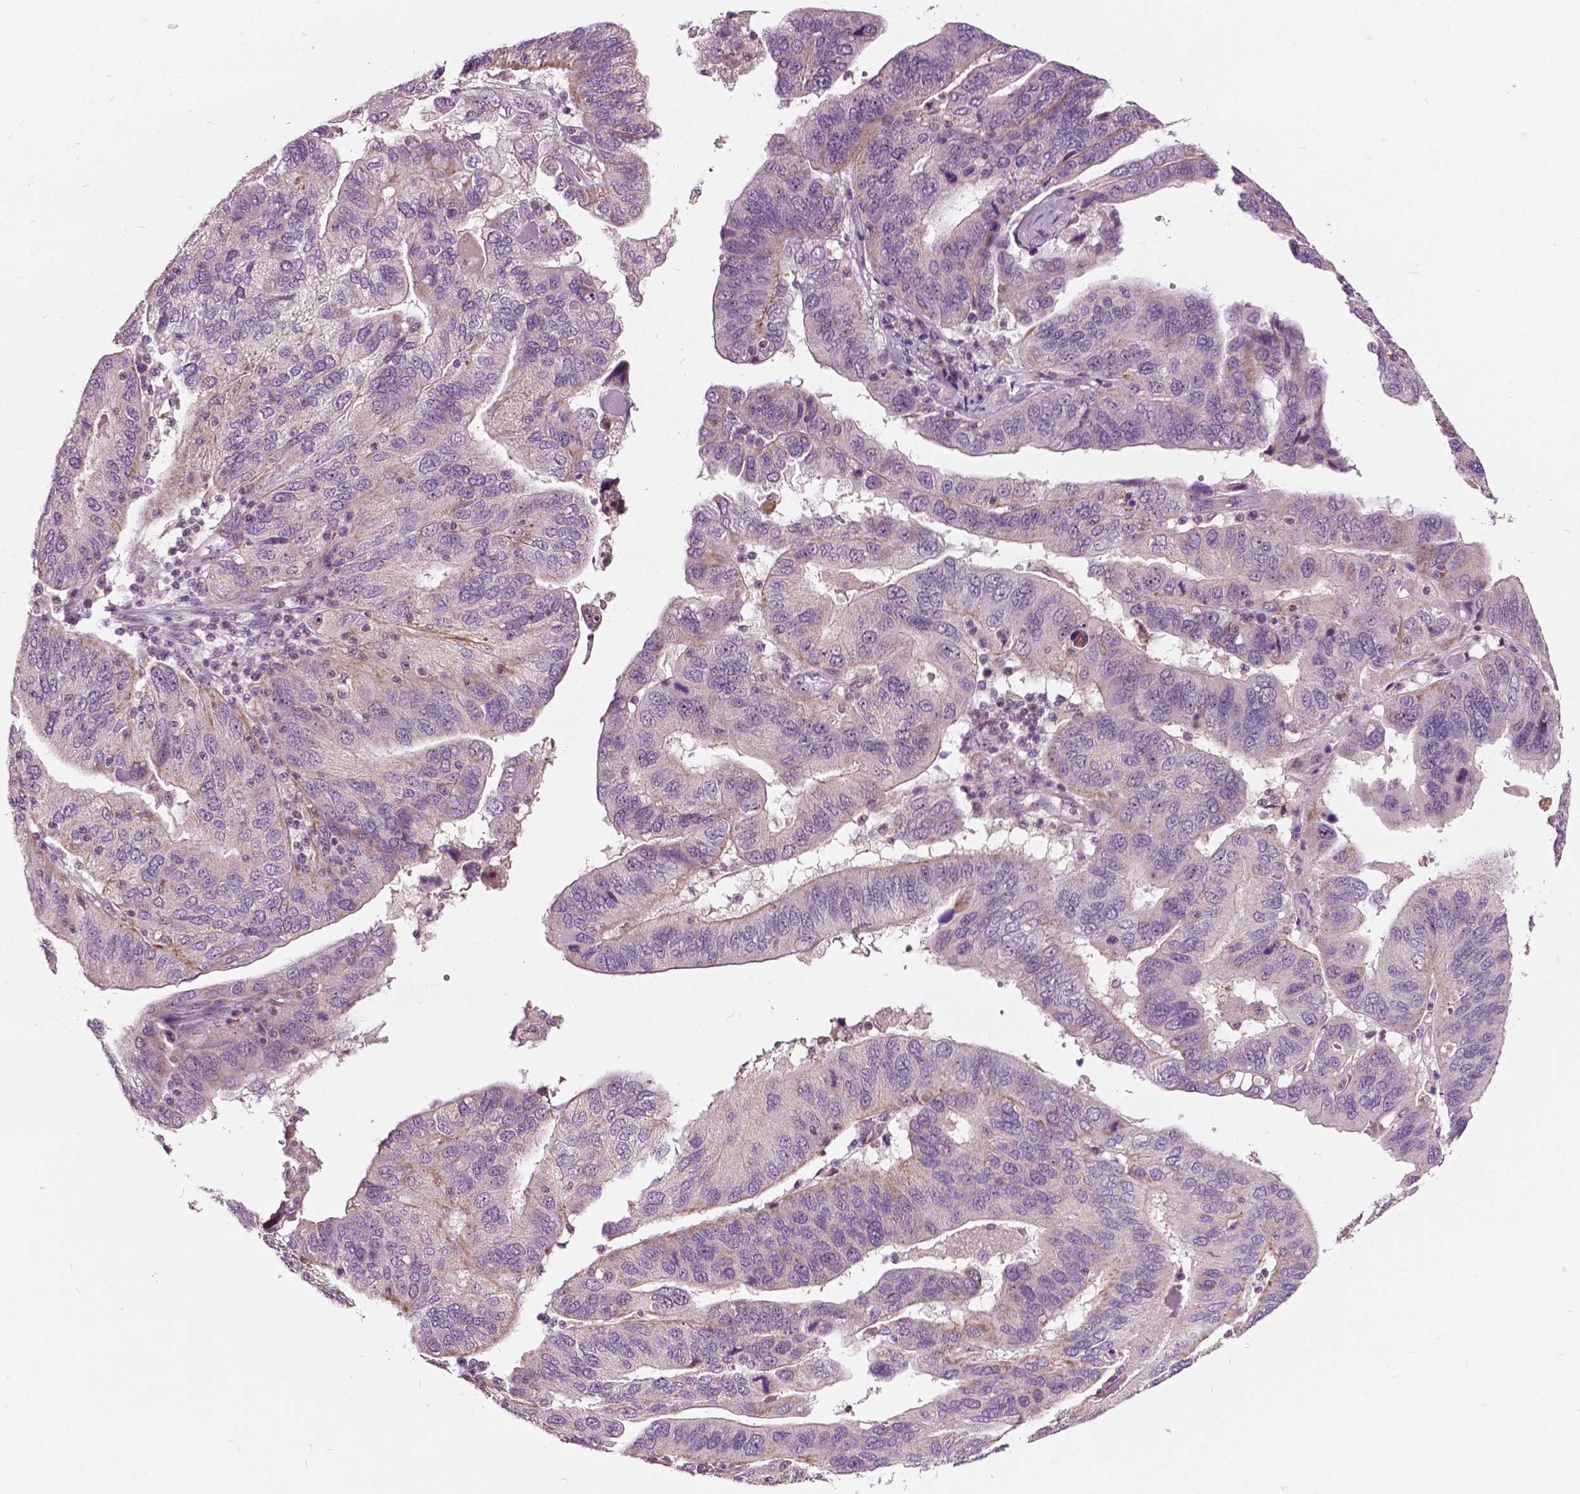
{"staining": {"intensity": "moderate", "quantity": "<25%", "location": "cytoplasmic/membranous,nuclear"}, "tissue": "ovarian cancer", "cell_type": "Tumor cells", "image_type": "cancer", "snomed": [{"axis": "morphology", "description": "Cystadenocarcinoma, serous, NOS"}, {"axis": "topography", "description": "Ovary"}], "caption": "IHC (DAB (3,3'-diaminobenzidine)) staining of human ovarian cancer exhibits moderate cytoplasmic/membranous and nuclear protein expression in about <25% of tumor cells.", "gene": "ODF3L2", "patient": {"sex": "female", "age": 79}}